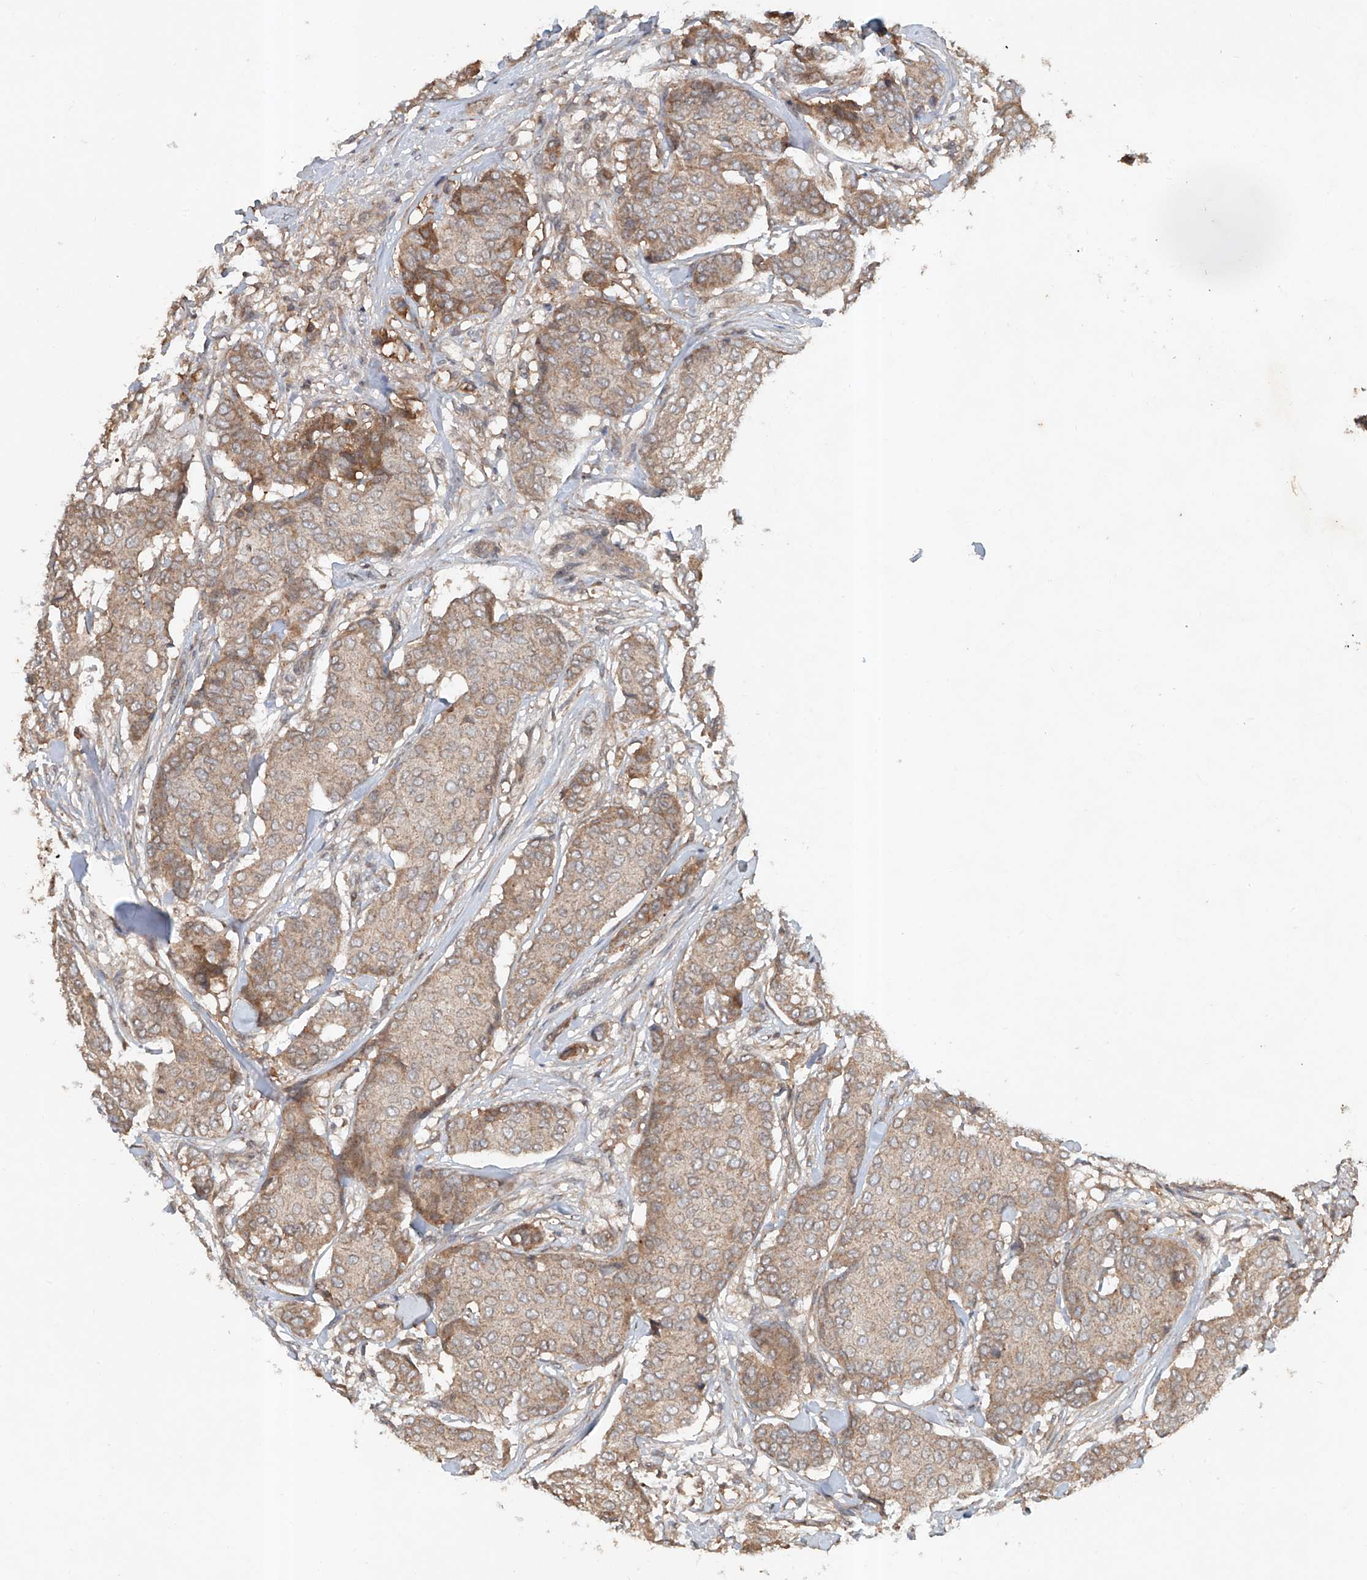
{"staining": {"intensity": "weak", "quantity": ">75%", "location": "cytoplasmic/membranous"}, "tissue": "breast cancer", "cell_type": "Tumor cells", "image_type": "cancer", "snomed": [{"axis": "morphology", "description": "Duct carcinoma"}, {"axis": "topography", "description": "Breast"}], "caption": "DAB (3,3'-diaminobenzidine) immunohistochemical staining of human breast cancer (infiltrating ductal carcinoma) exhibits weak cytoplasmic/membranous protein positivity in about >75% of tumor cells.", "gene": "ADAM23", "patient": {"sex": "female", "age": 75}}